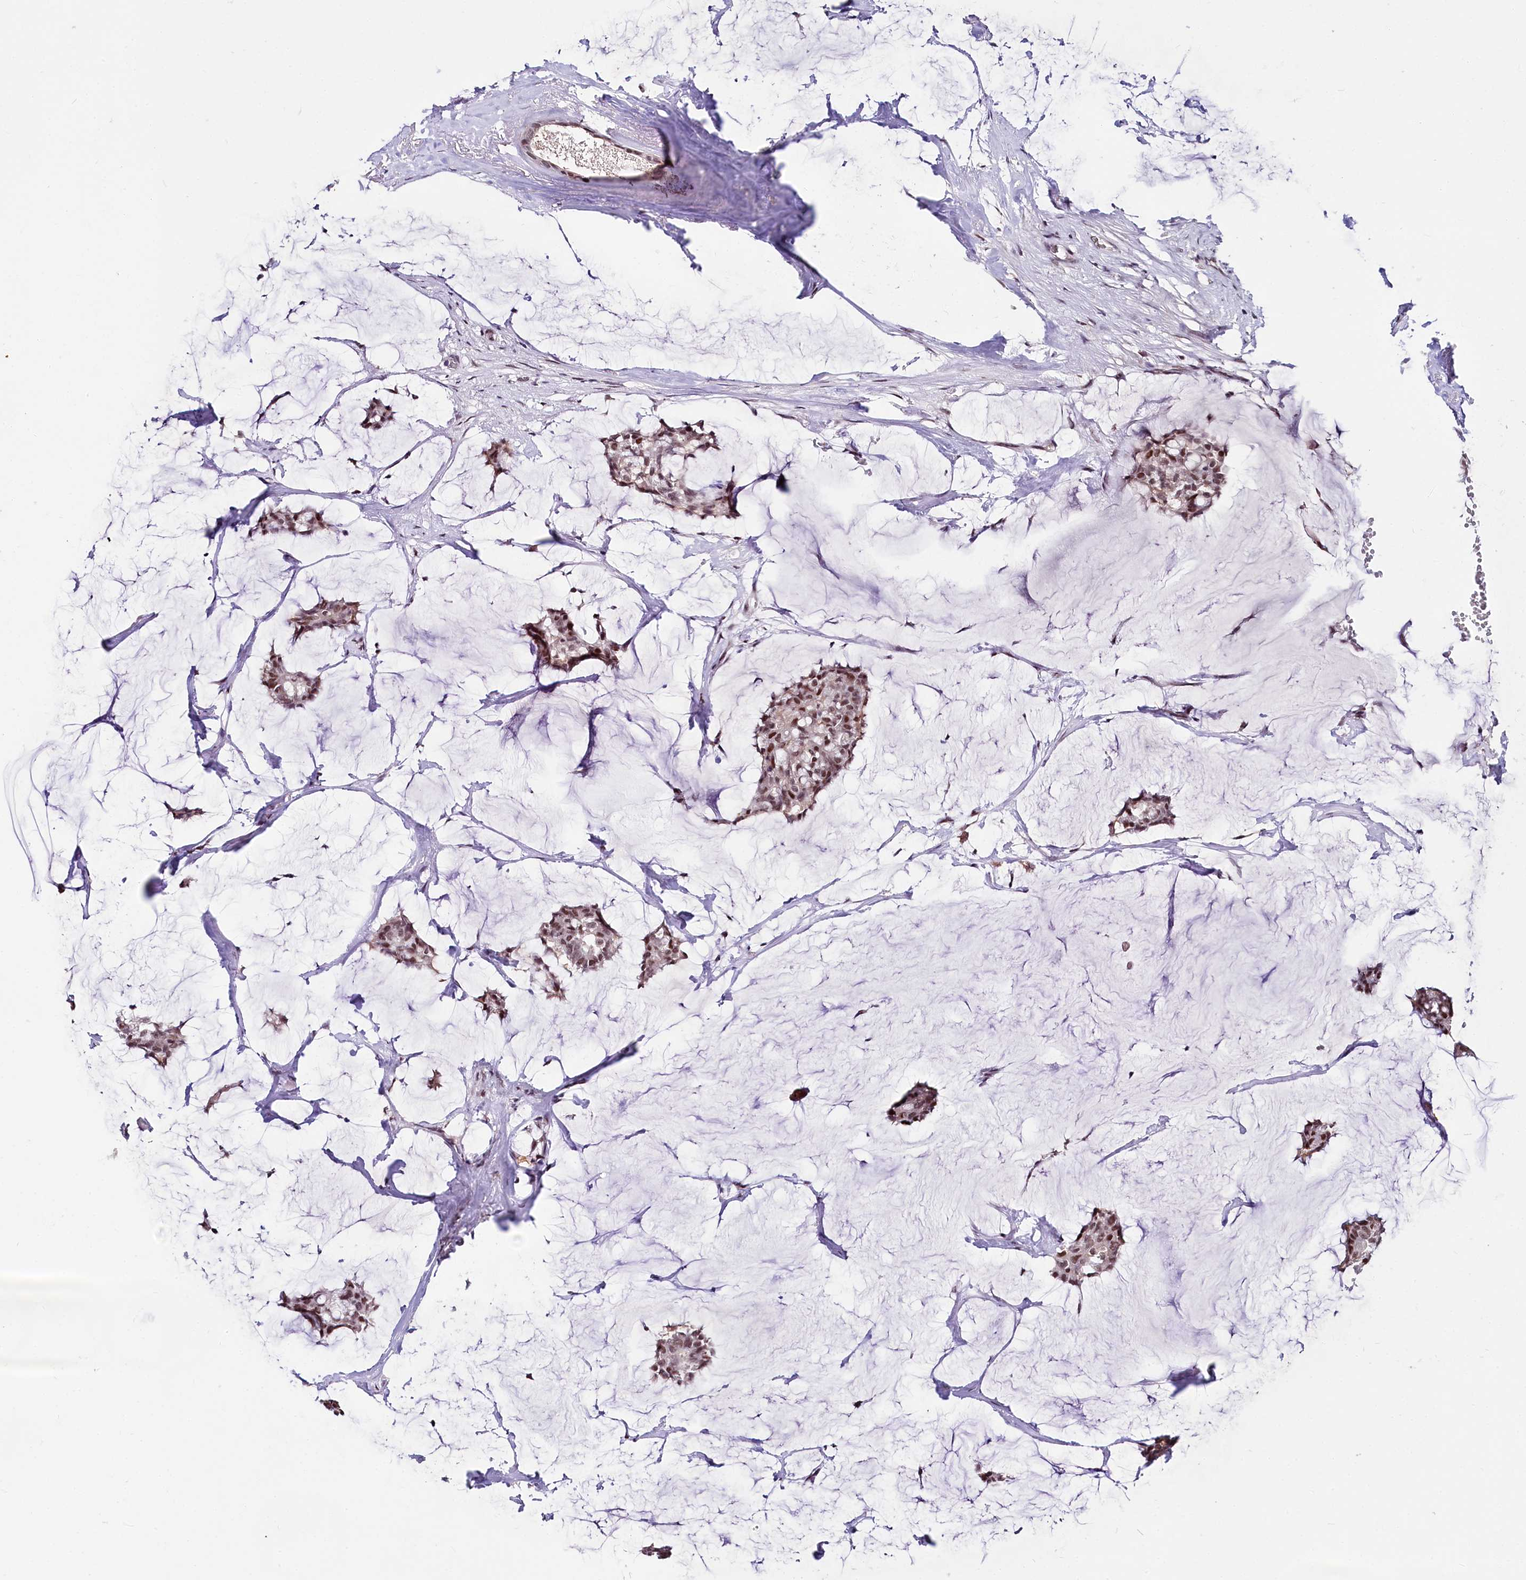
{"staining": {"intensity": "moderate", "quantity": ">75%", "location": "nuclear"}, "tissue": "breast cancer", "cell_type": "Tumor cells", "image_type": "cancer", "snomed": [{"axis": "morphology", "description": "Duct carcinoma"}, {"axis": "topography", "description": "Breast"}], "caption": "A histopathology image of human breast cancer (invasive ductal carcinoma) stained for a protein exhibits moderate nuclear brown staining in tumor cells.", "gene": "SCAF11", "patient": {"sex": "female", "age": 93}}